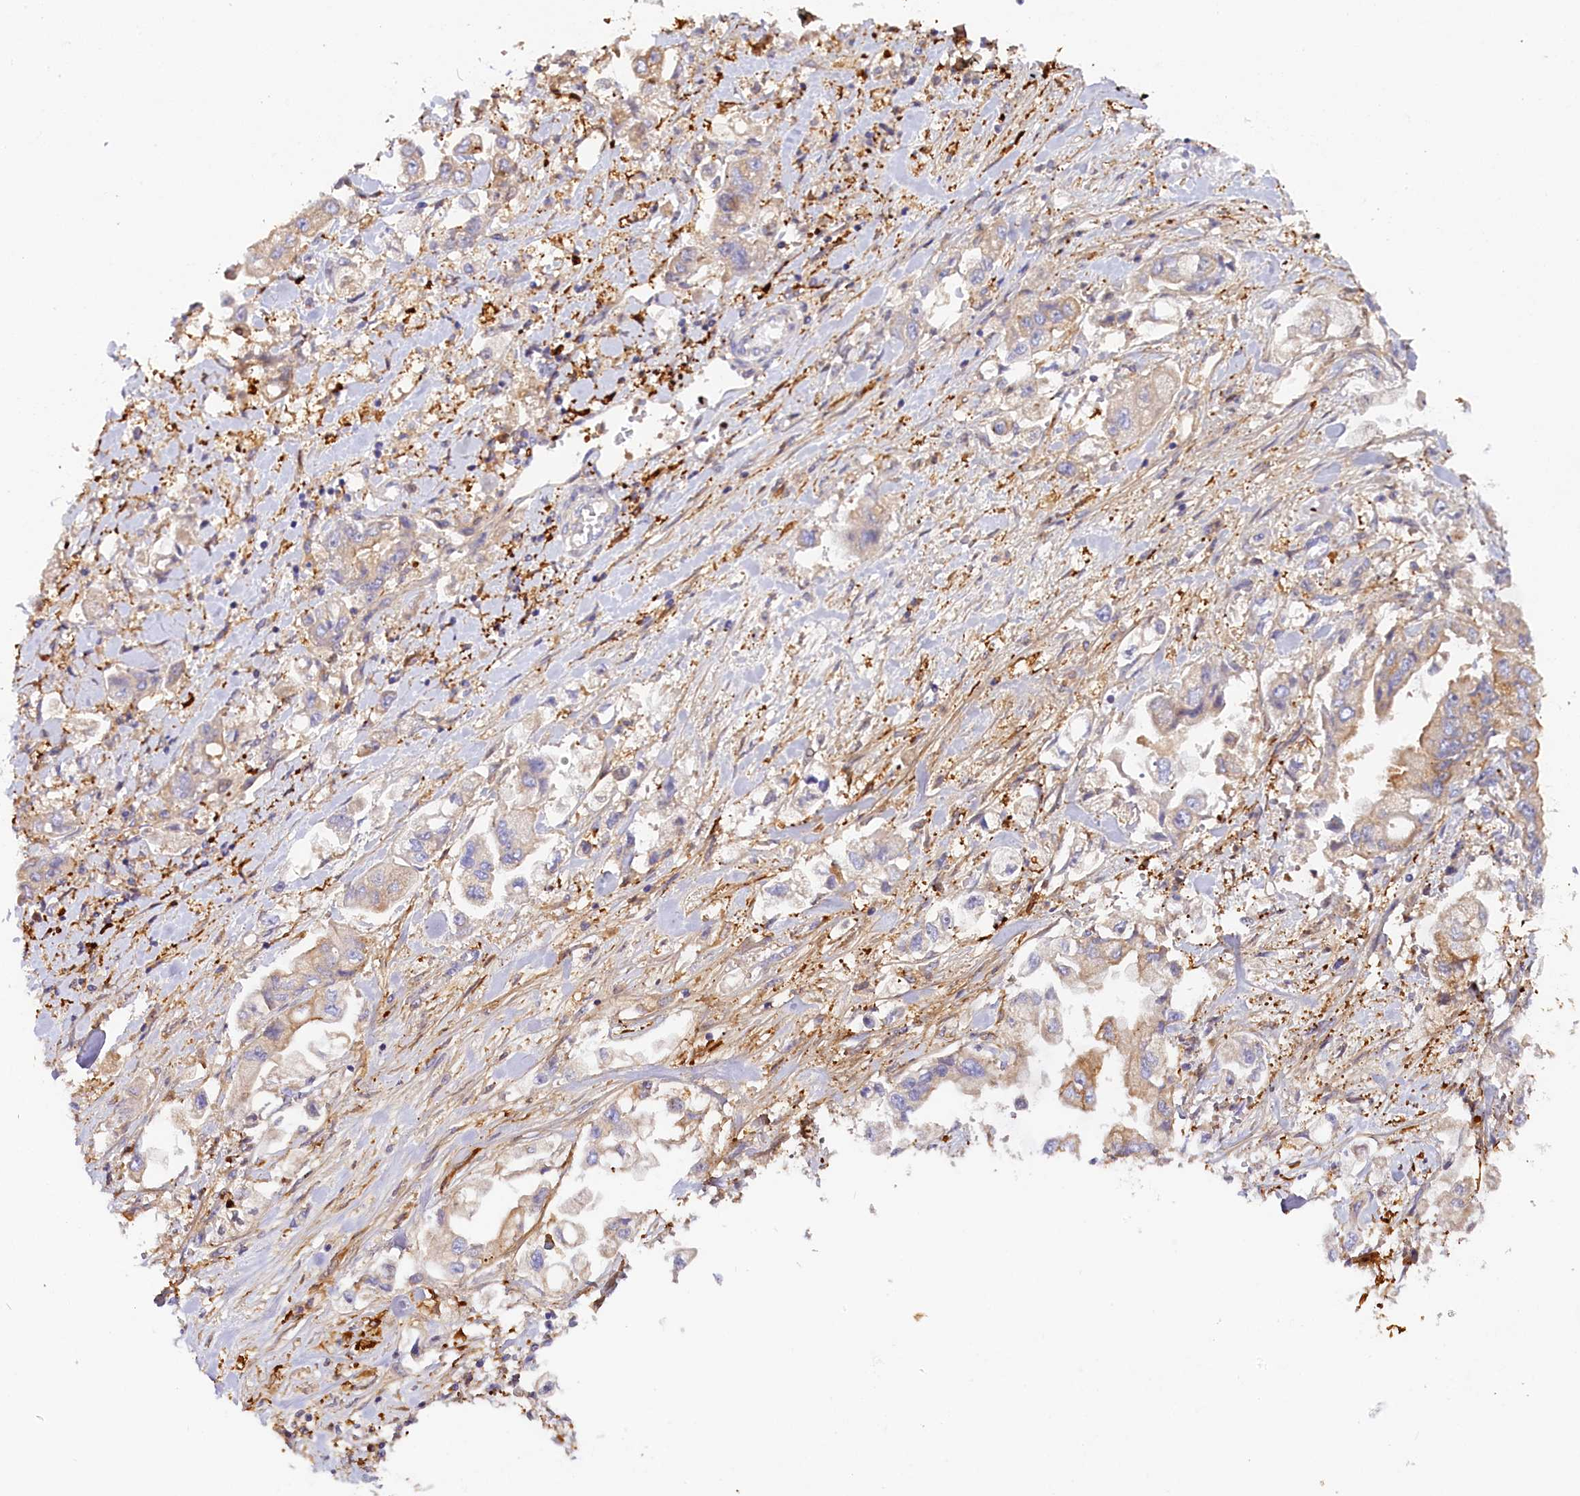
{"staining": {"intensity": "negative", "quantity": "none", "location": "none"}, "tissue": "stomach cancer", "cell_type": "Tumor cells", "image_type": "cancer", "snomed": [{"axis": "morphology", "description": "Adenocarcinoma, NOS"}, {"axis": "topography", "description": "Stomach"}], "caption": "The micrograph demonstrates no significant expression in tumor cells of adenocarcinoma (stomach). (Stains: DAB (3,3'-diaminobenzidine) IHC with hematoxylin counter stain, Microscopy: brightfield microscopy at high magnification).", "gene": "KATNB1", "patient": {"sex": "male", "age": 62}}